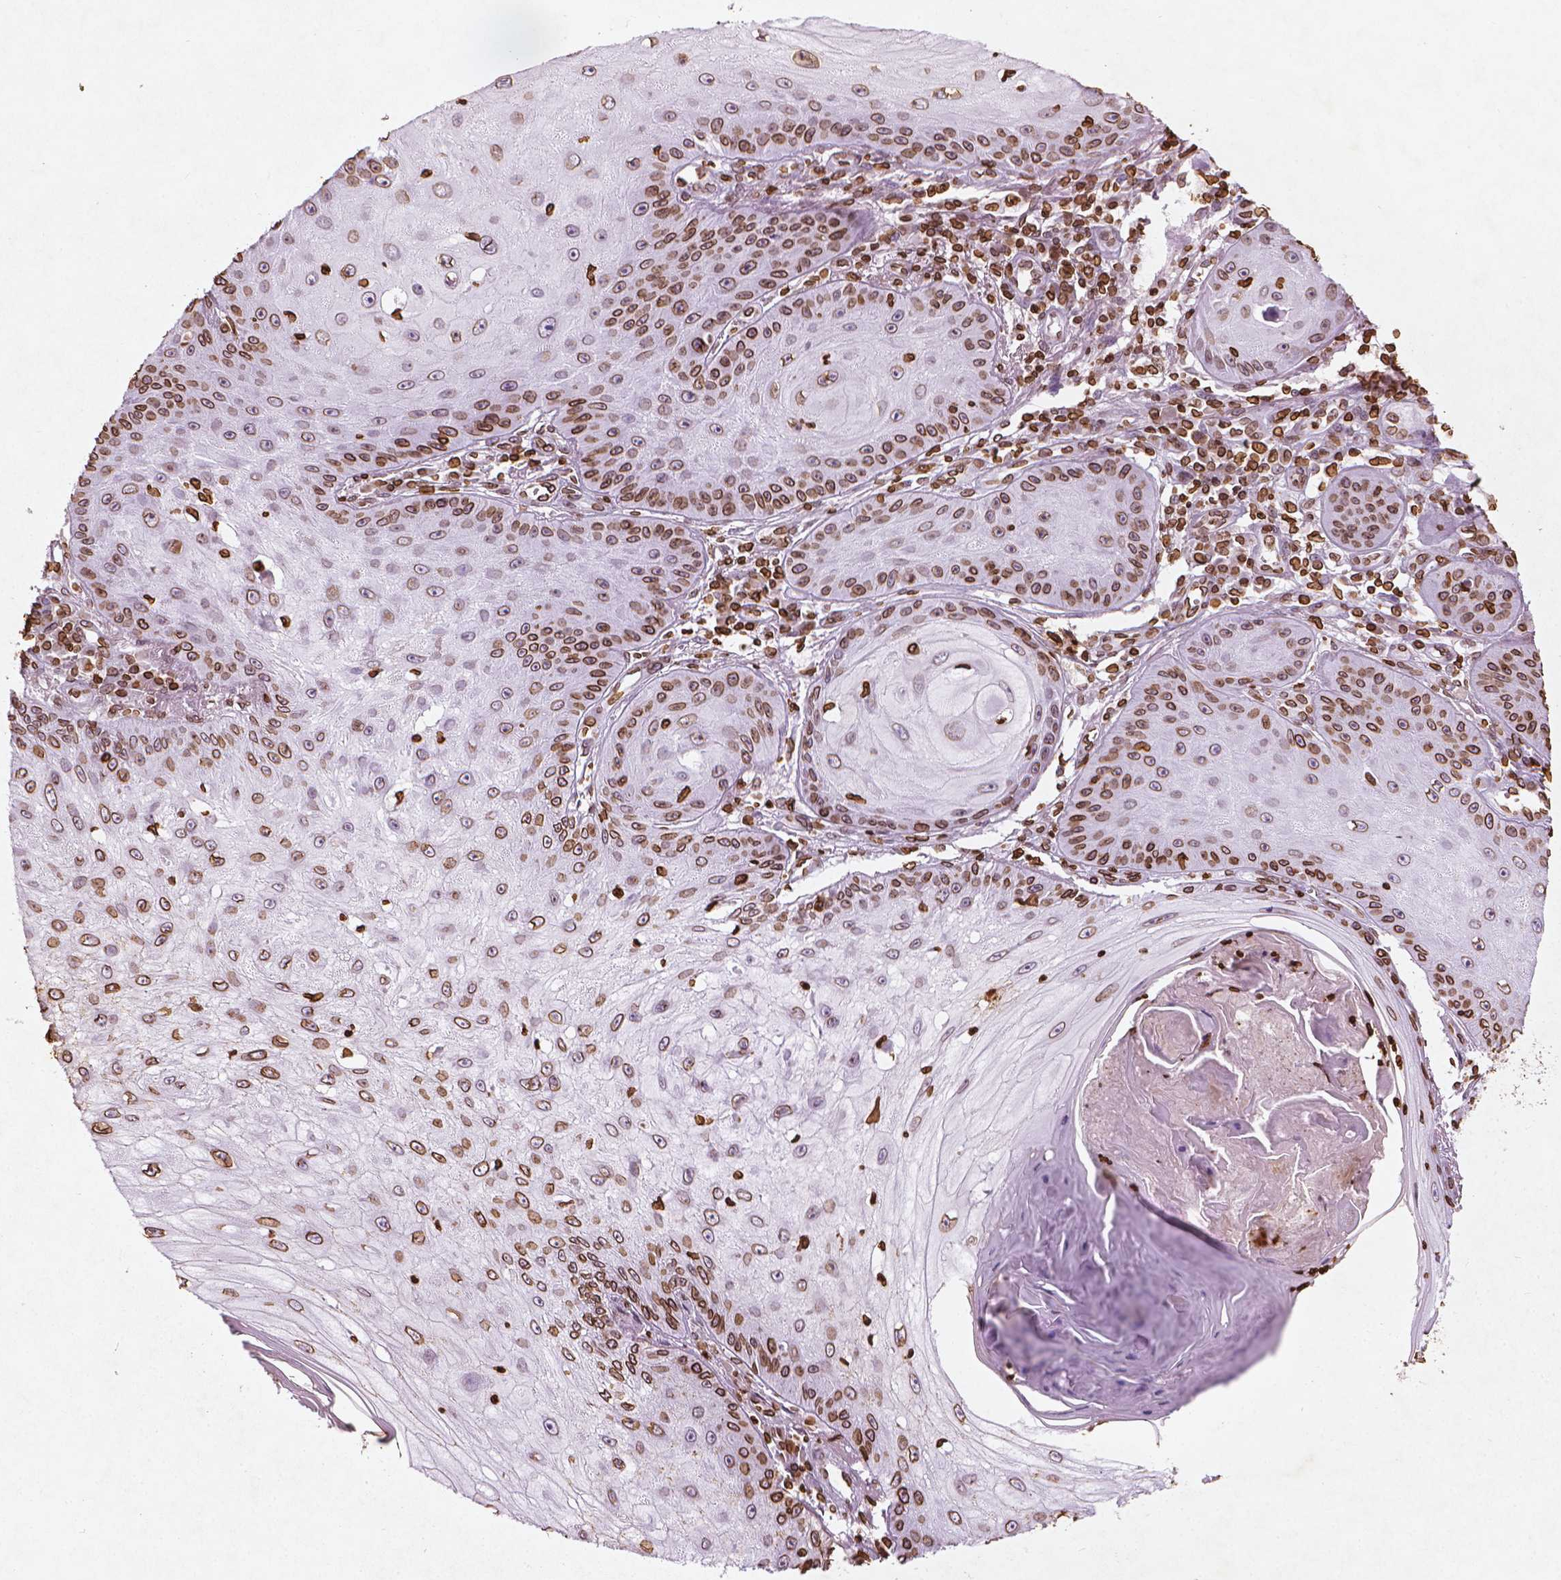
{"staining": {"intensity": "moderate", "quantity": ">75%", "location": "cytoplasmic/membranous,nuclear"}, "tissue": "skin cancer", "cell_type": "Tumor cells", "image_type": "cancer", "snomed": [{"axis": "morphology", "description": "Squamous cell carcinoma, NOS"}, {"axis": "topography", "description": "Skin"}], "caption": "Squamous cell carcinoma (skin) stained for a protein (brown) reveals moderate cytoplasmic/membranous and nuclear positive staining in about >75% of tumor cells.", "gene": "LMNB1", "patient": {"sex": "male", "age": 70}}